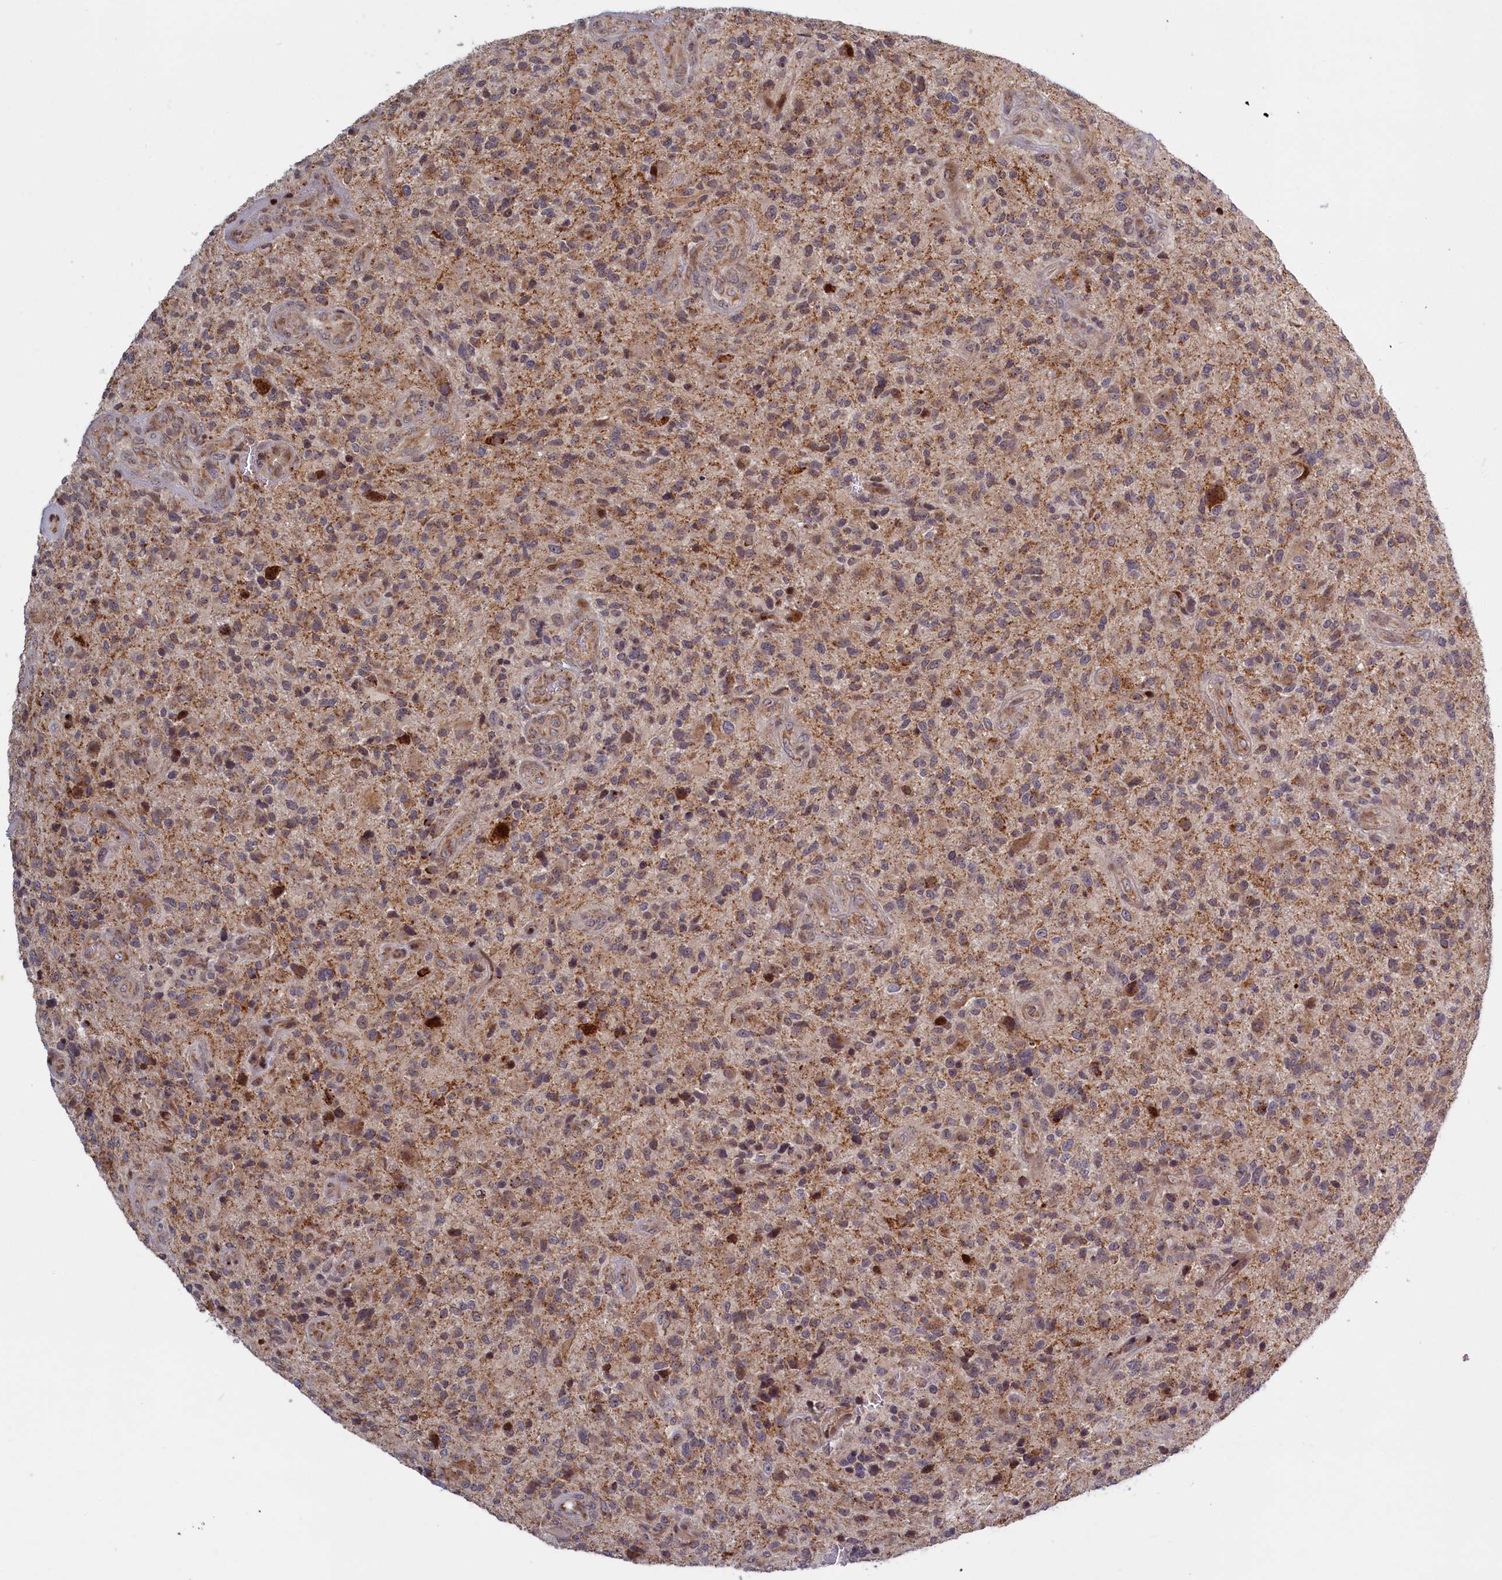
{"staining": {"intensity": "weak", "quantity": ">75%", "location": "cytoplasmic/membranous"}, "tissue": "glioma", "cell_type": "Tumor cells", "image_type": "cancer", "snomed": [{"axis": "morphology", "description": "Glioma, malignant, High grade"}, {"axis": "topography", "description": "Brain"}], "caption": "Immunohistochemical staining of glioma exhibits low levels of weak cytoplasmic/membranous protein positivity in about >75% of tumor cells.", "gene": "PLA2G10", "patient": {"sex": "male", "age": 47}}